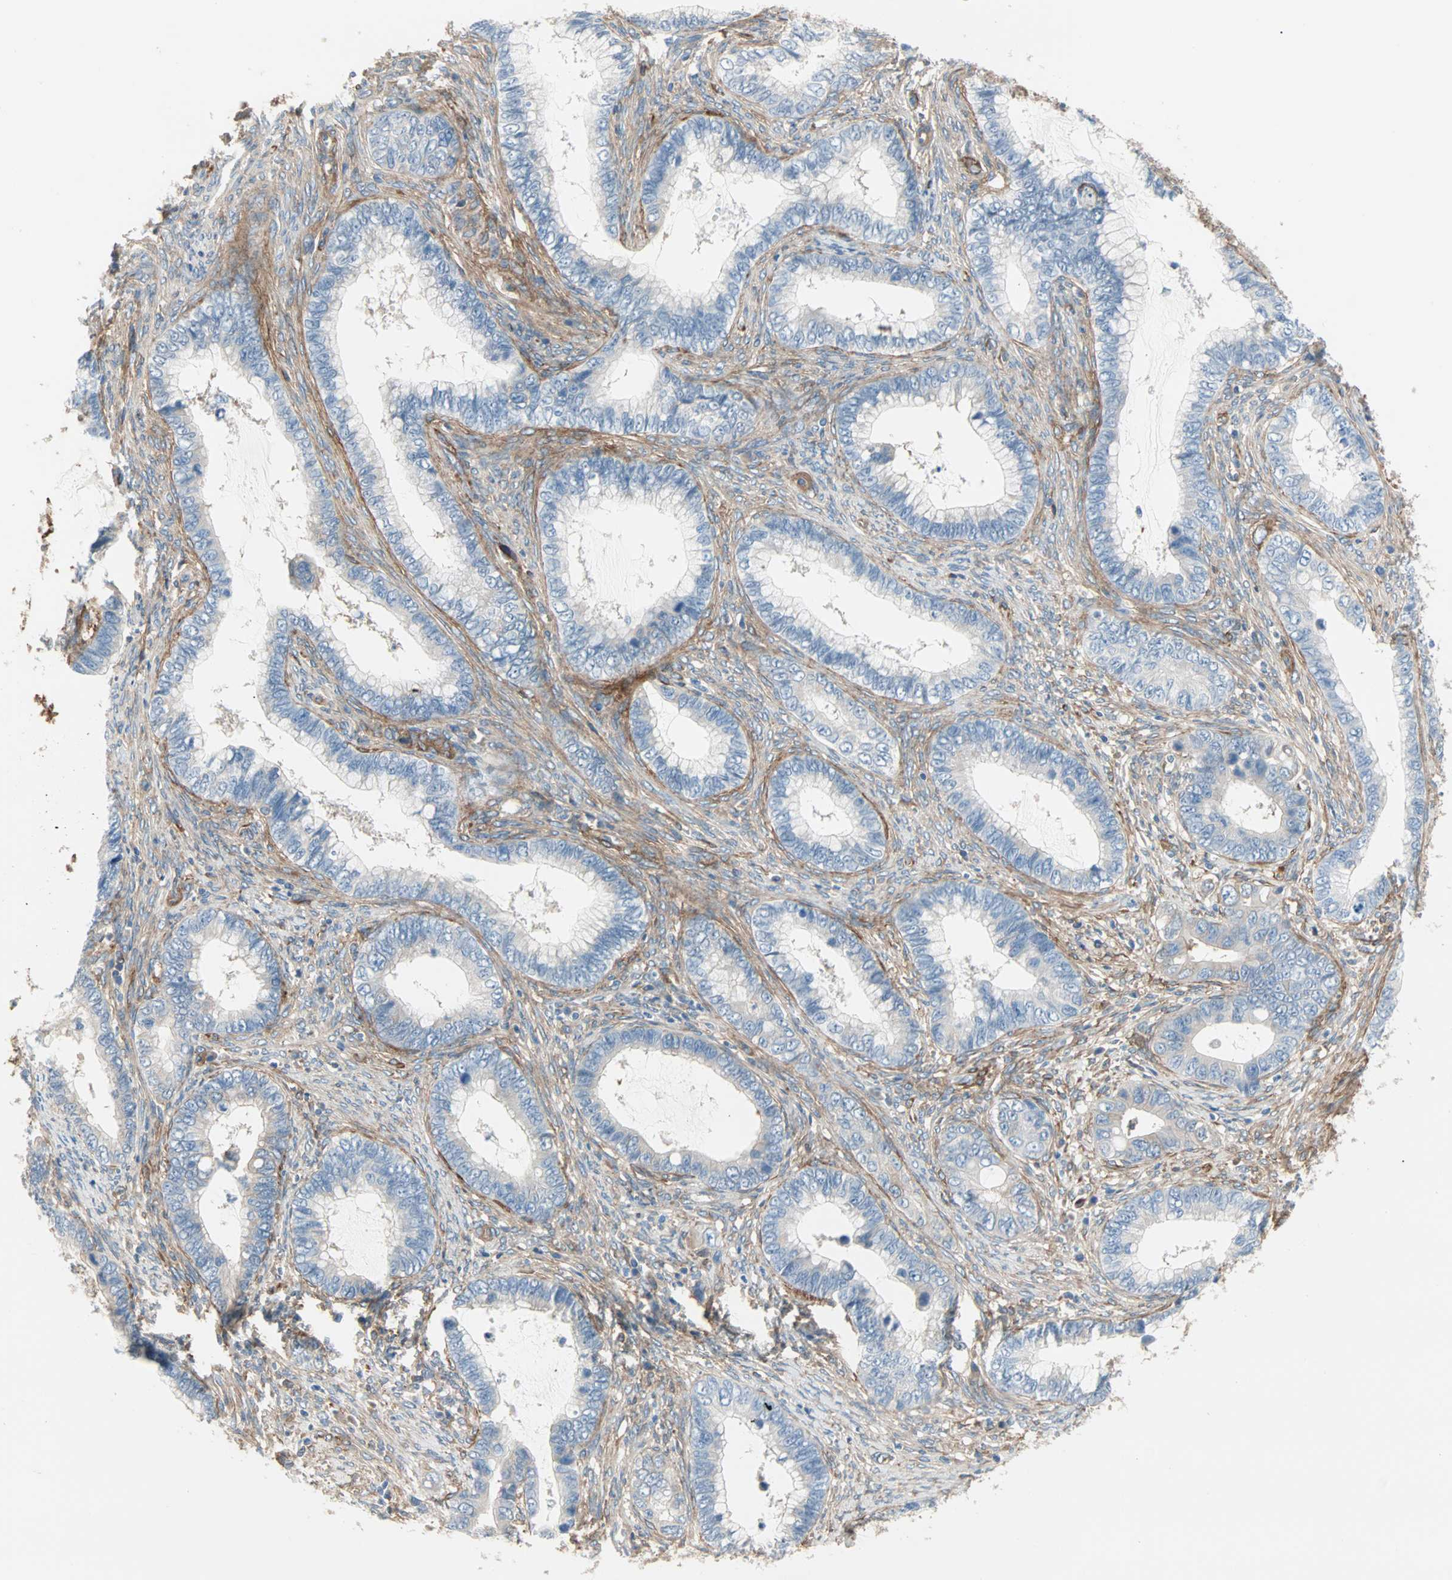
{"staining": {"intensity": "negative", "quantity": "none", "location": "none"}, "tissue": "cervical cancer", "cell_type": "Tumor cells", "image_type": "cancer", "snomed": [{"axis": "morphology", "description": "Adenocarcinoma, NOS"}, {"axis": "topography", "description": "Cervix"}], "caption": "IHC of human cervical adenocarcinoma reveals no expression in tumor cells. Nuclei are stained in blue.", "gene": "EPB41L2", "patient": {"sex": "female", "age": 44}}